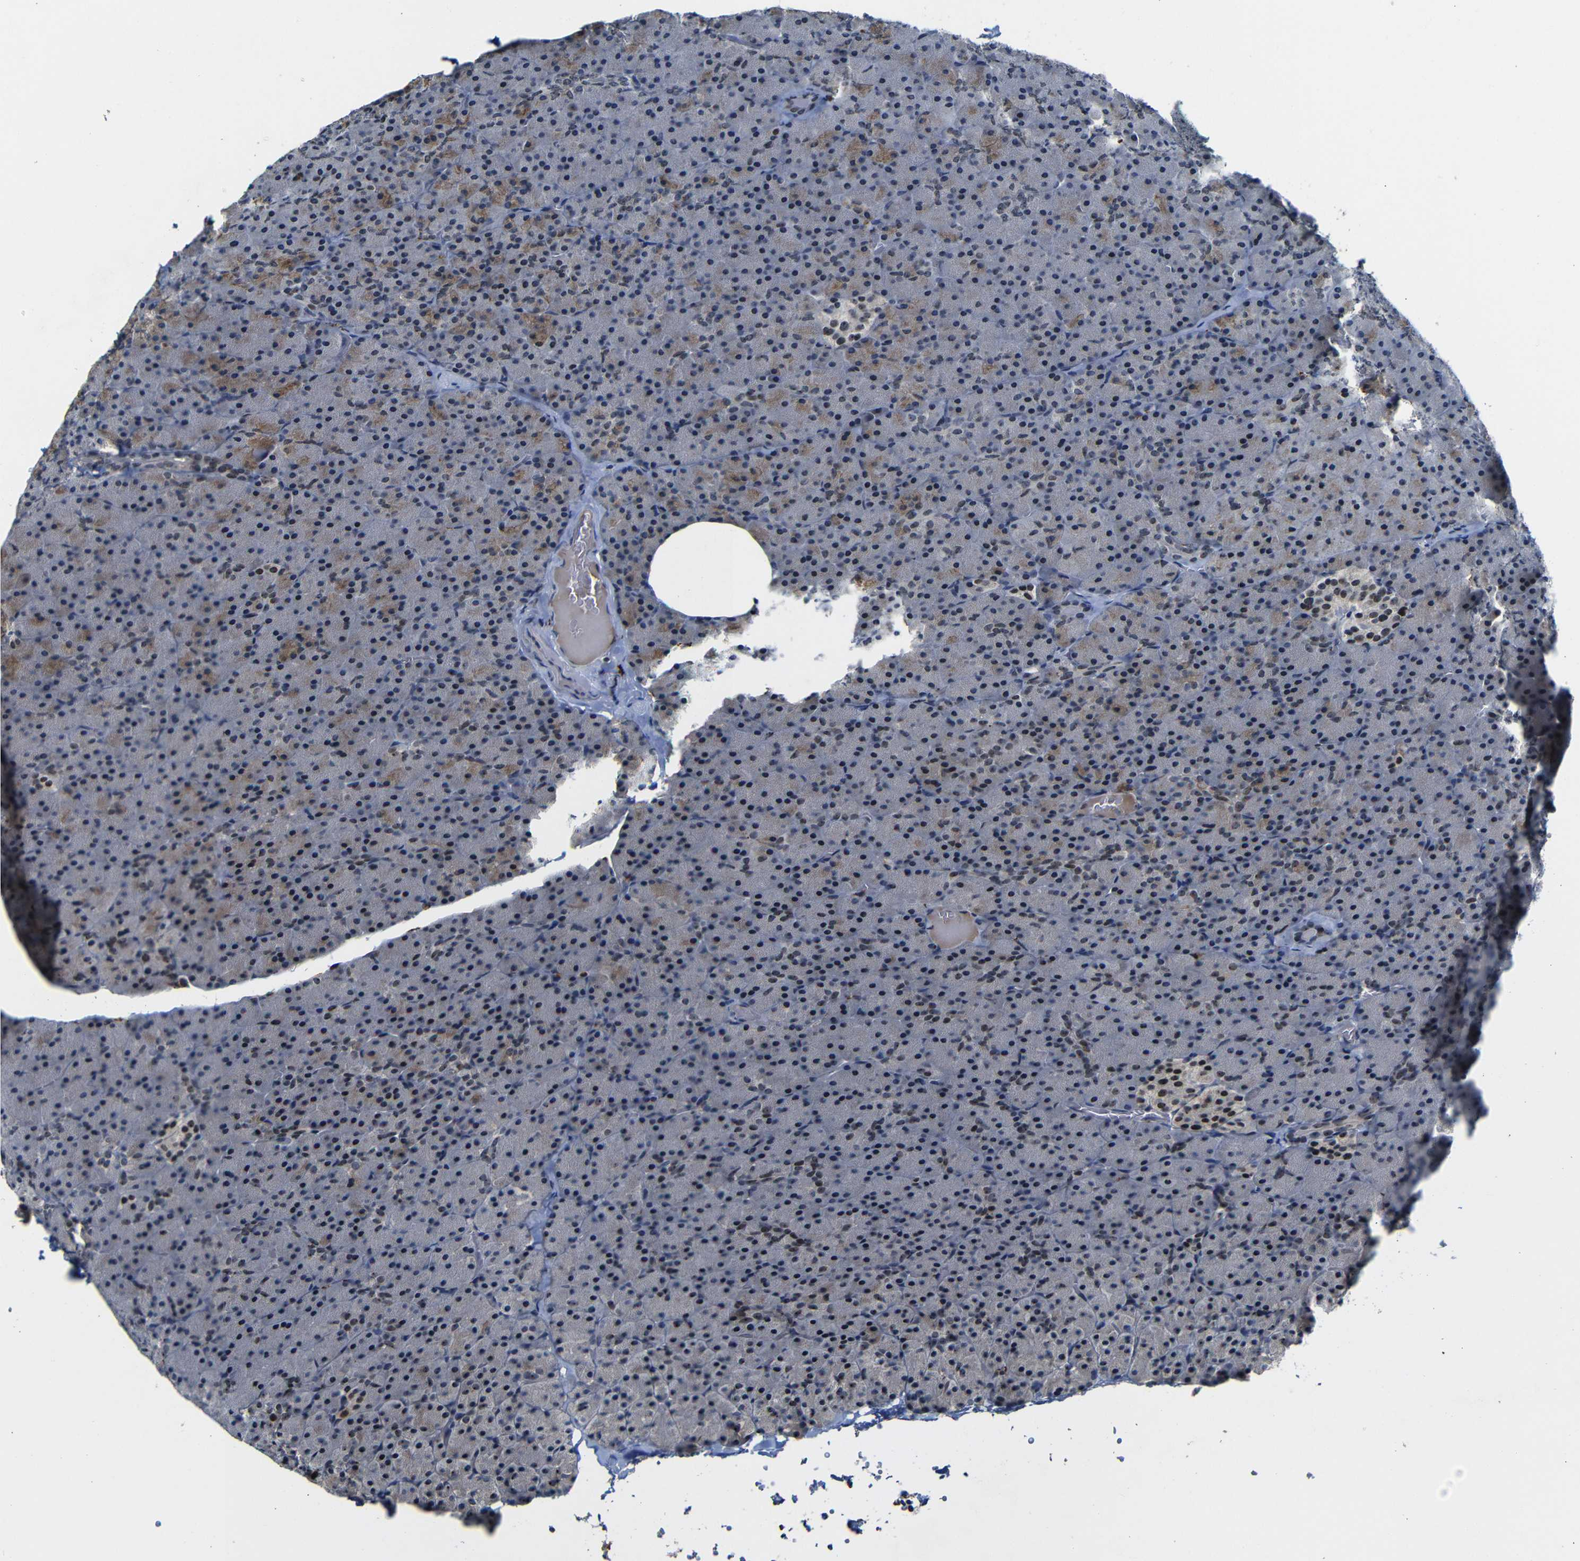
{"staining": {"intensity": "moderate", "quantity": "25%-75%", "location": "cytoplasmic/membranous,nuclear"}, "tissue": "pancreas", "cell_type": "Exocrine glandular cells", "image_type": "normal", "snomed": [{"axis": "morphology", "description": "Normal tissue, NOS"}, {"axis": "topography", "description": "Pancreas"}], "caption": "Moderate cytoplasmic/membranous,nuclear positivity is appreciated in approximately 25%-75% of exocrine glandular cells in unremarkable pancreas. (DAB (3,3'-diaminobenzidine) IHC with brightfield microscopy, high magnification).", "gene": "MYC", "patient": {"sex": "female", "age": 35}}